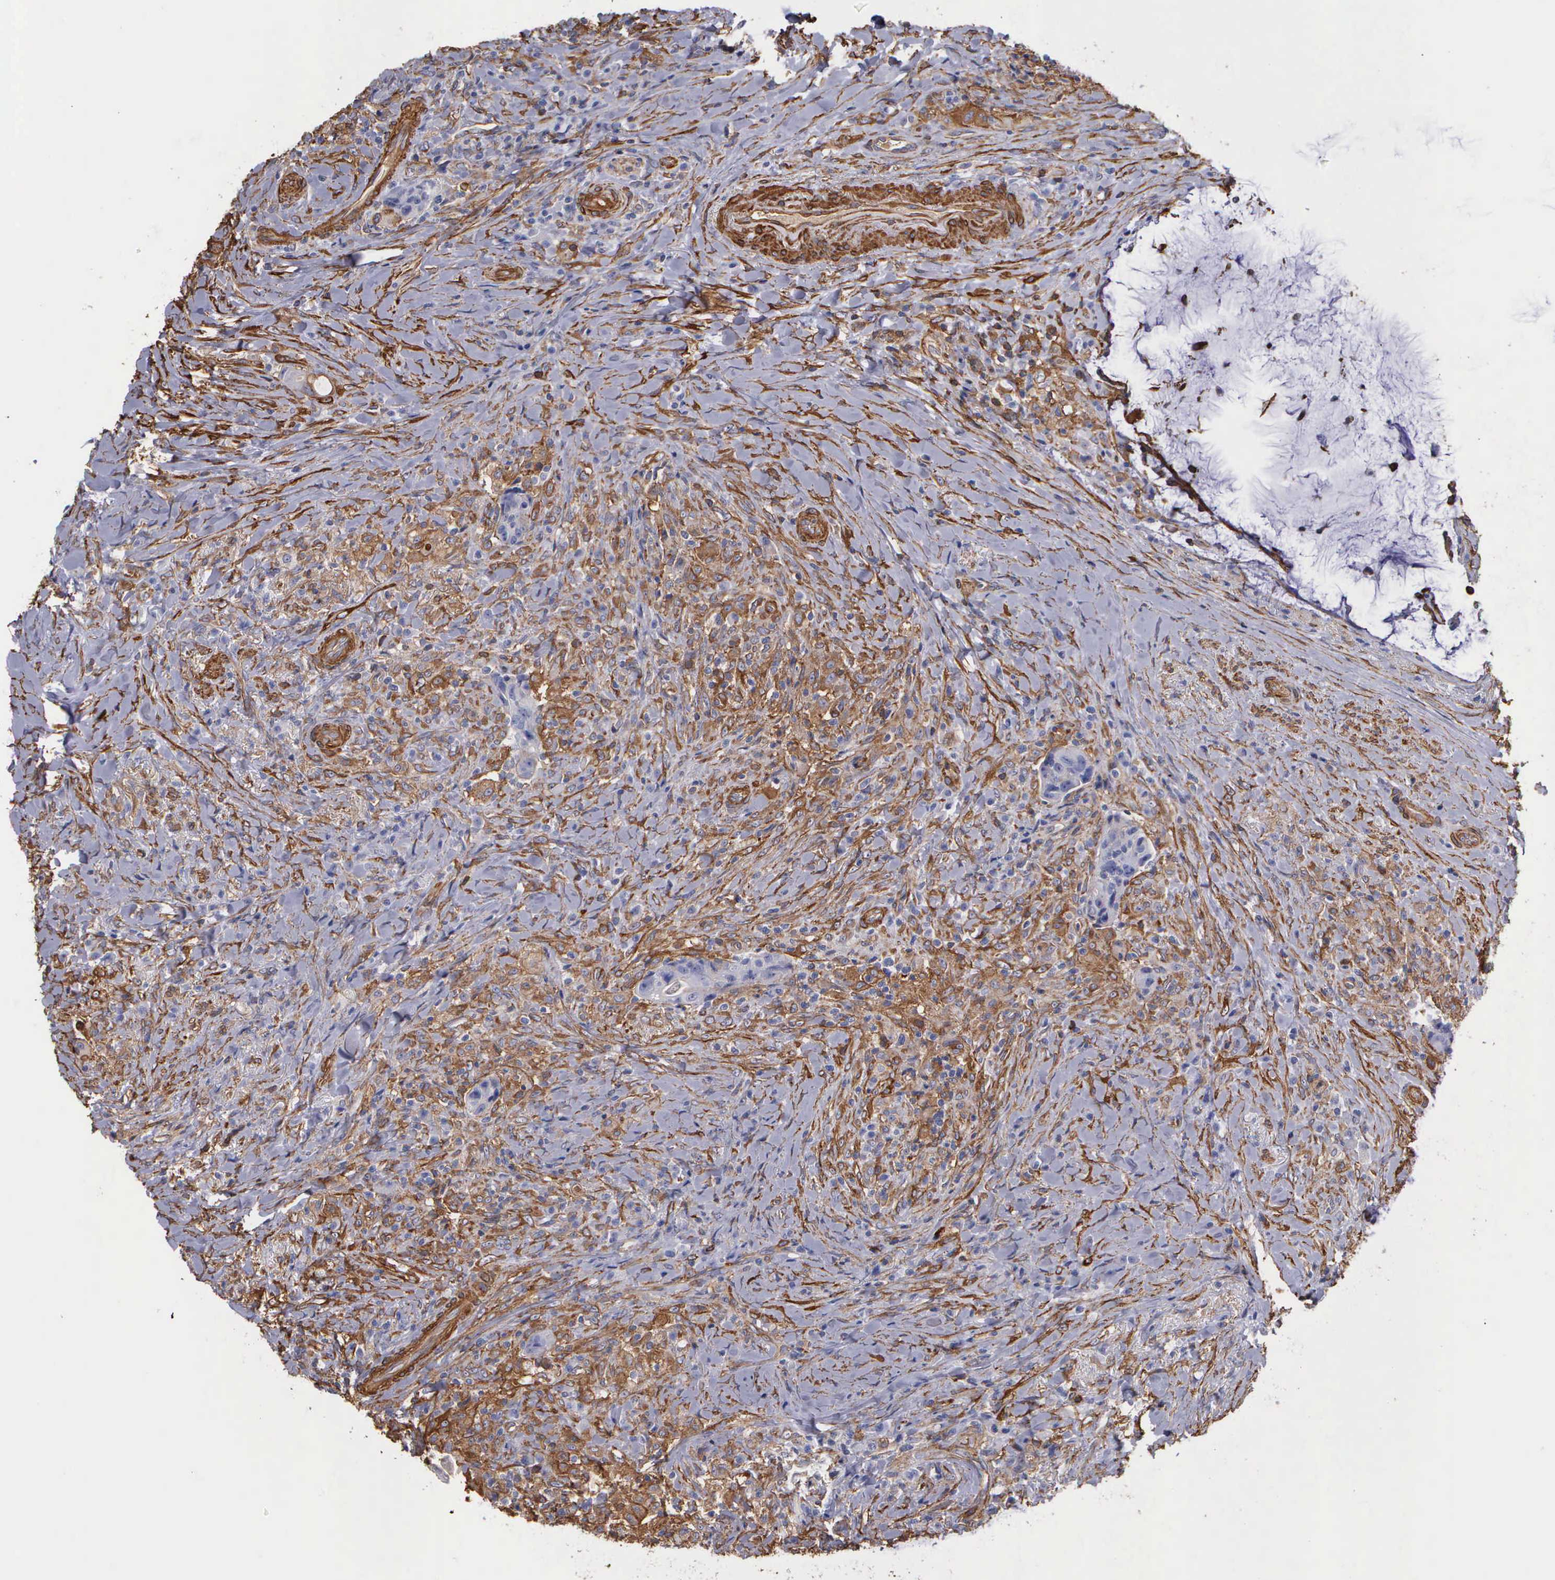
{"staining": {"intensity": "strong", "quantity": "25%-75%", "location": "cytoplasmic/membranous"}, "tissue": "colorectal cancer", "cell_type": "Tumor cells", "image_type": "cancer", "snomed": [{"axis": "morphology", "description": "Adenocarcinoma, NOS"}, {"axis": "topography", "description": "Rectum"}], "caption": "Immunohistochemistry photomicrograph of neoplastic tissue: human adenocarcinoma (colorectal) stained using IHC demonstrates high levels of strong protein expression localized specifically in the cytoplasmic/membranous of tumor cells, appearing as a cytoplasmic/membranous brown color.", "gene": "FLNA", "patient": {"sex": "female", "age": 71}}